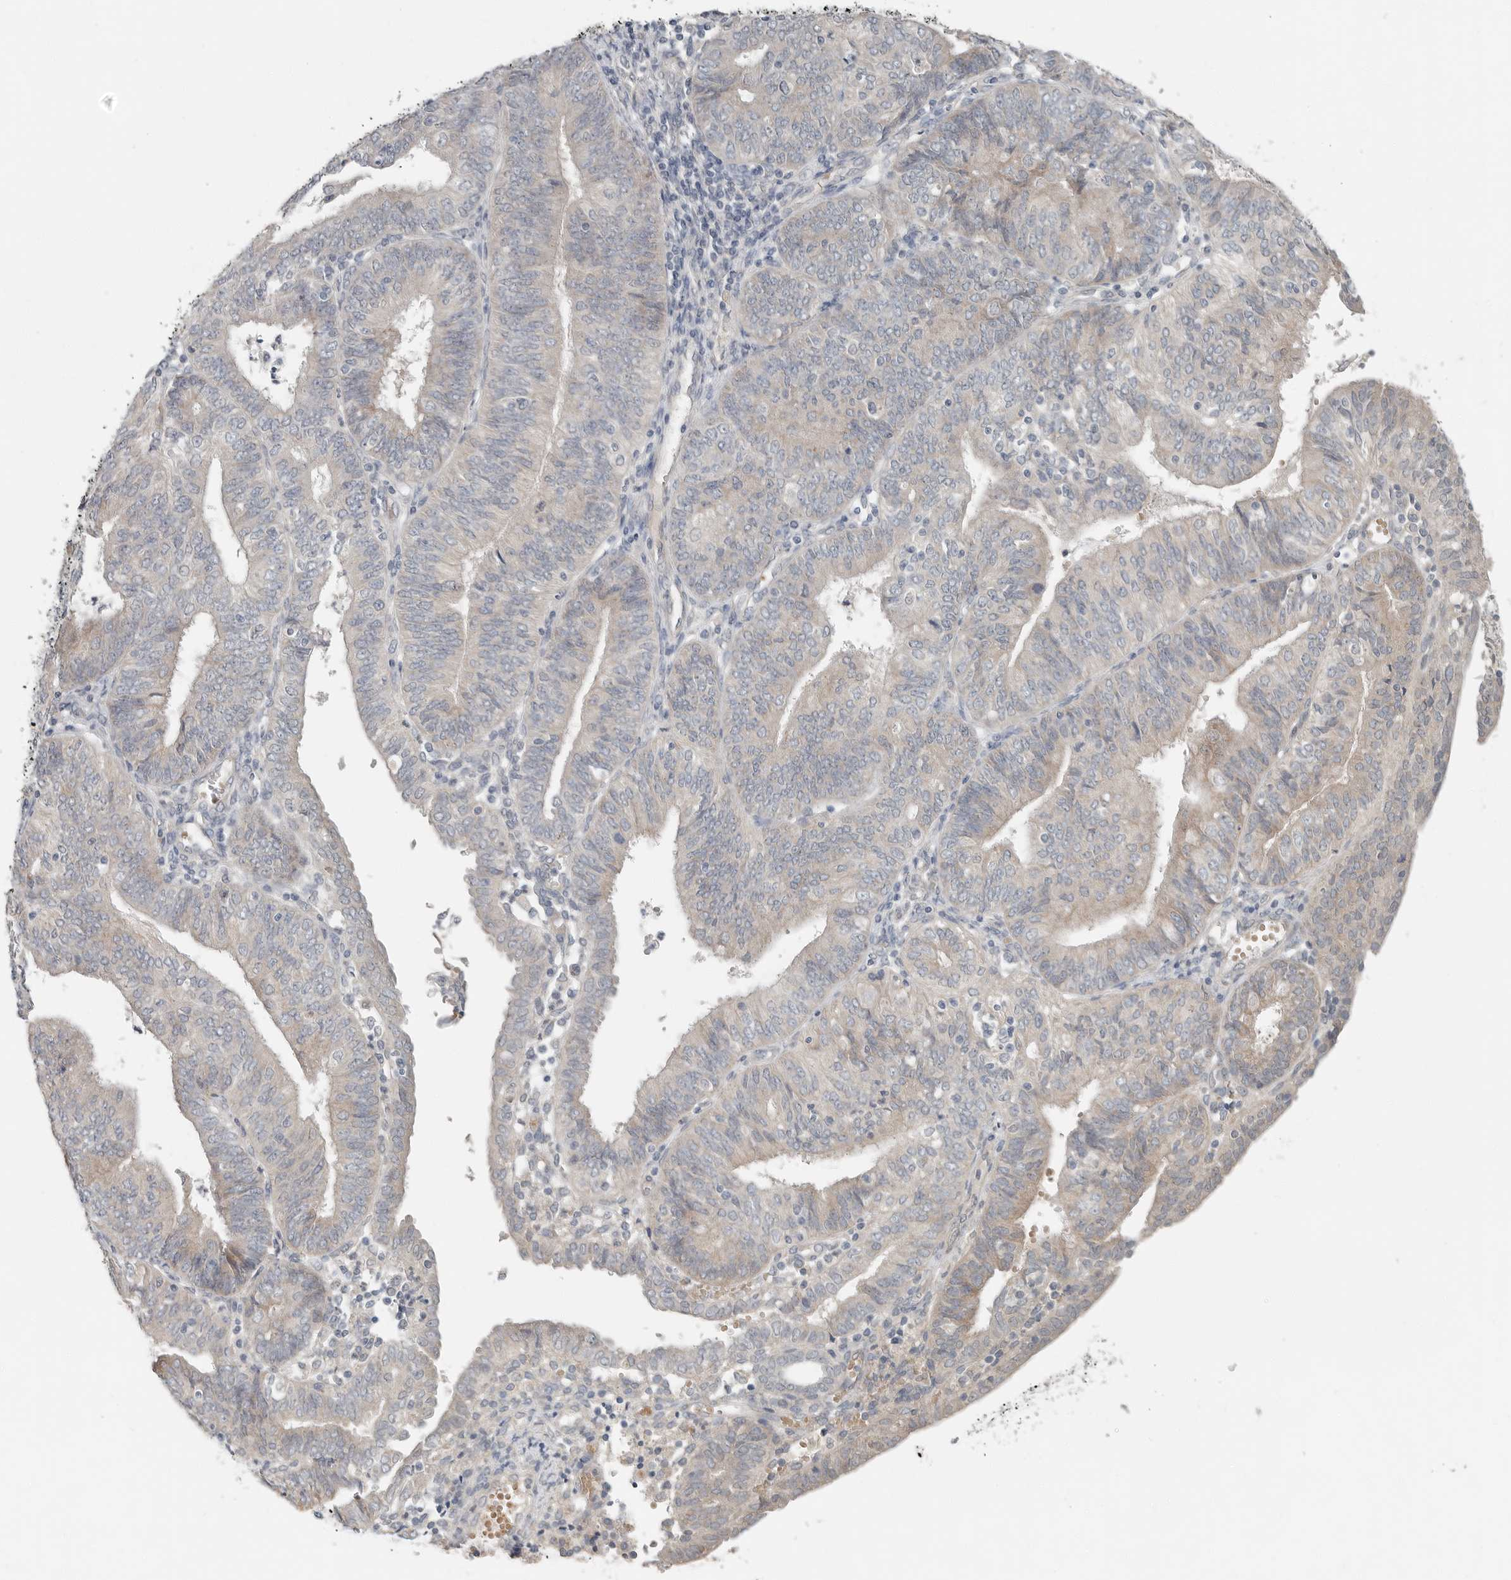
{"staining": {"intensity": "weak", "quantity": "25%-75%", "location": "cytoplasmic/membranous"}, "tissue": "endometrial cancer", "cell_type": "Tumor cells", "image_type": "cancer", "snomed": [{"axis": "morphology", "description": "Adenocarcinoma, NOS"}, {"axis": "topography", "description": "Endometrium"}], "caption": "Immunohistochemistry (DAB) staining of human adenocarcinoma (endometrial) reveals weak cytoplasmic/membranous protein positivity in about 25%-75% of tumor cells. (brown staining indicates protein expression, while blue staining denotes nuclei).", "gene": "FCRLB", "patient": {"sex": "female", "age": 58}}